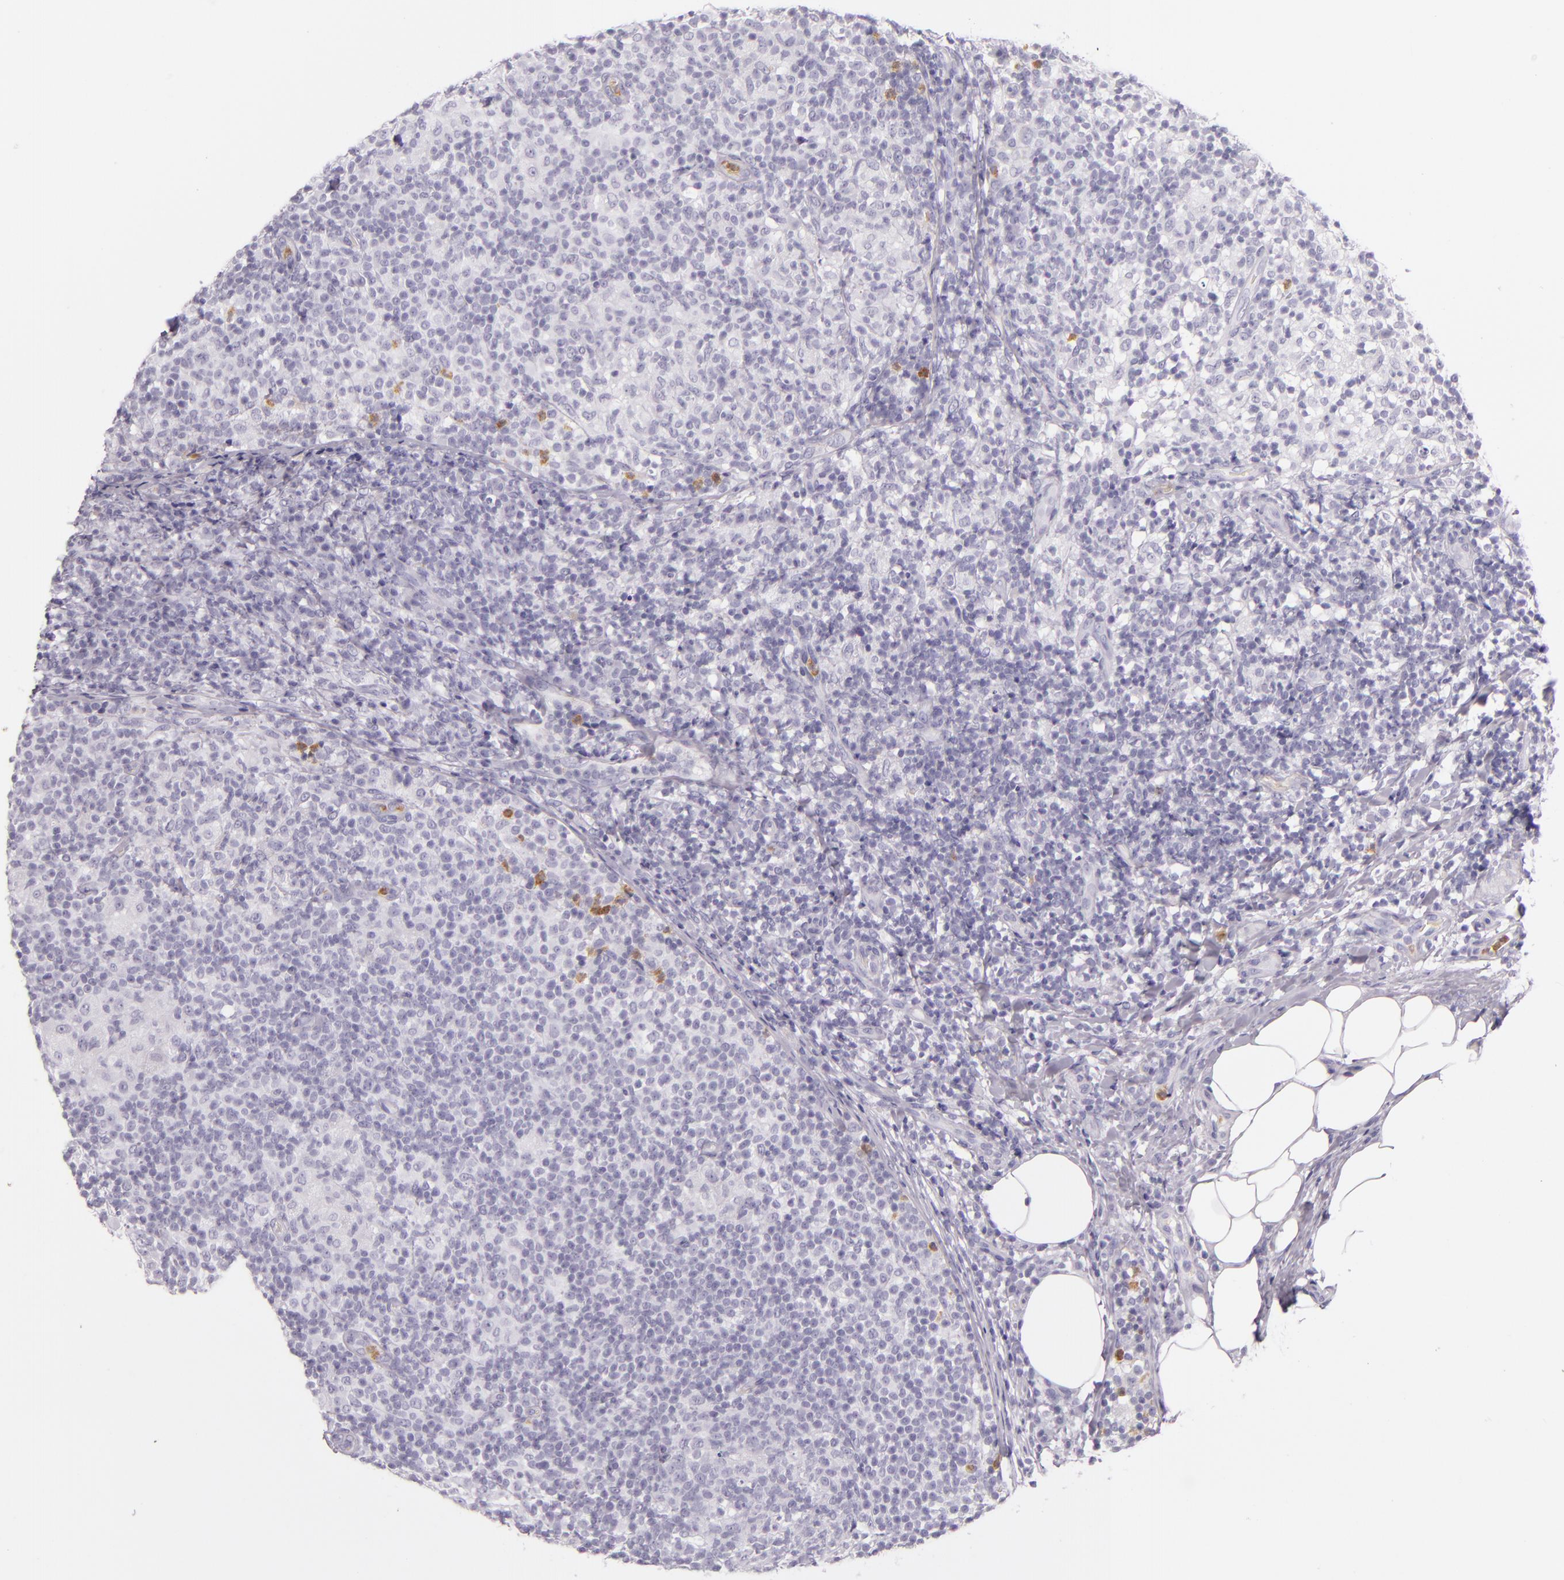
{"staining": {"intensity": "negative", "quantity": "none", "location": "none"}, "tissue": "lymph node", "cell_type": "Germinal center cells", "image_type": "normal", "snomed": [{"axis": "morphology", "description": "Normal tissue, NOS"}, {"axis": "morphology", "description": "Inflammation, NOS"}, {"axis": "topography", "description": "Lymph node"}], "caption": "Immunohistochemical staining of unremarkable human lymph node exhibits no significant expression in germinal center cells. (DAB immunohistochemistry (IHC), high magnification).", "gene": "CEACAM1", "patient": {"sex": "male", "age": 46}}